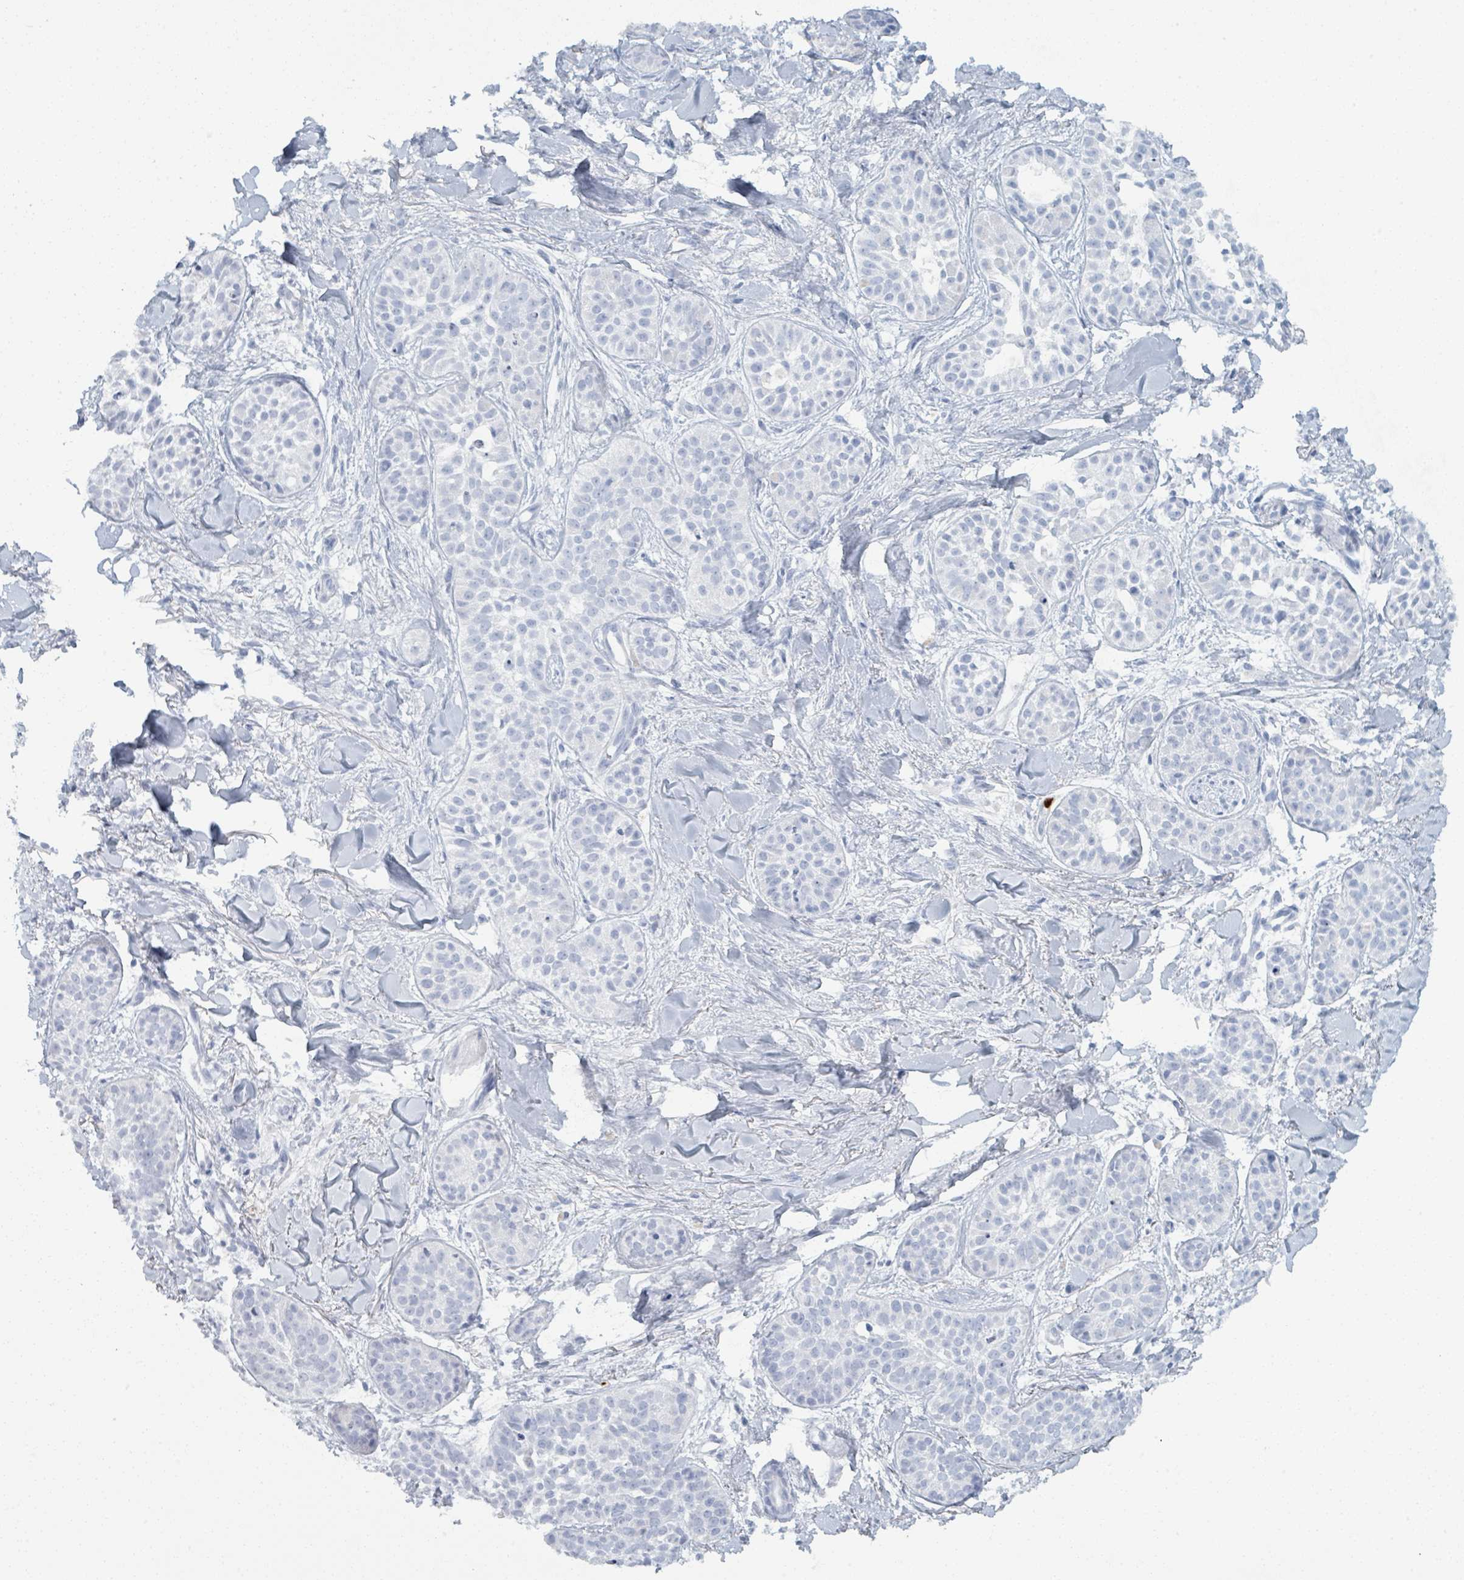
{"staining": {"intensity": "negative", "quantity": "none", "location": "none"}, "tissue": "skin cancer", "cell_type": "Tumor cells", "image_type": "cancer", "snomed": [{"axis": "morphology", "description": "Basal cell carcinoma"}, {"axis": "topography", "description": "Skin"}], "caption": "DAB immunohistochemical staining of basal cell carcinoma (skin) demonstrates no significant positivity in tumor cells.", "gene": "DEFA4", "patient": {"sex": "male", "age": 52}}